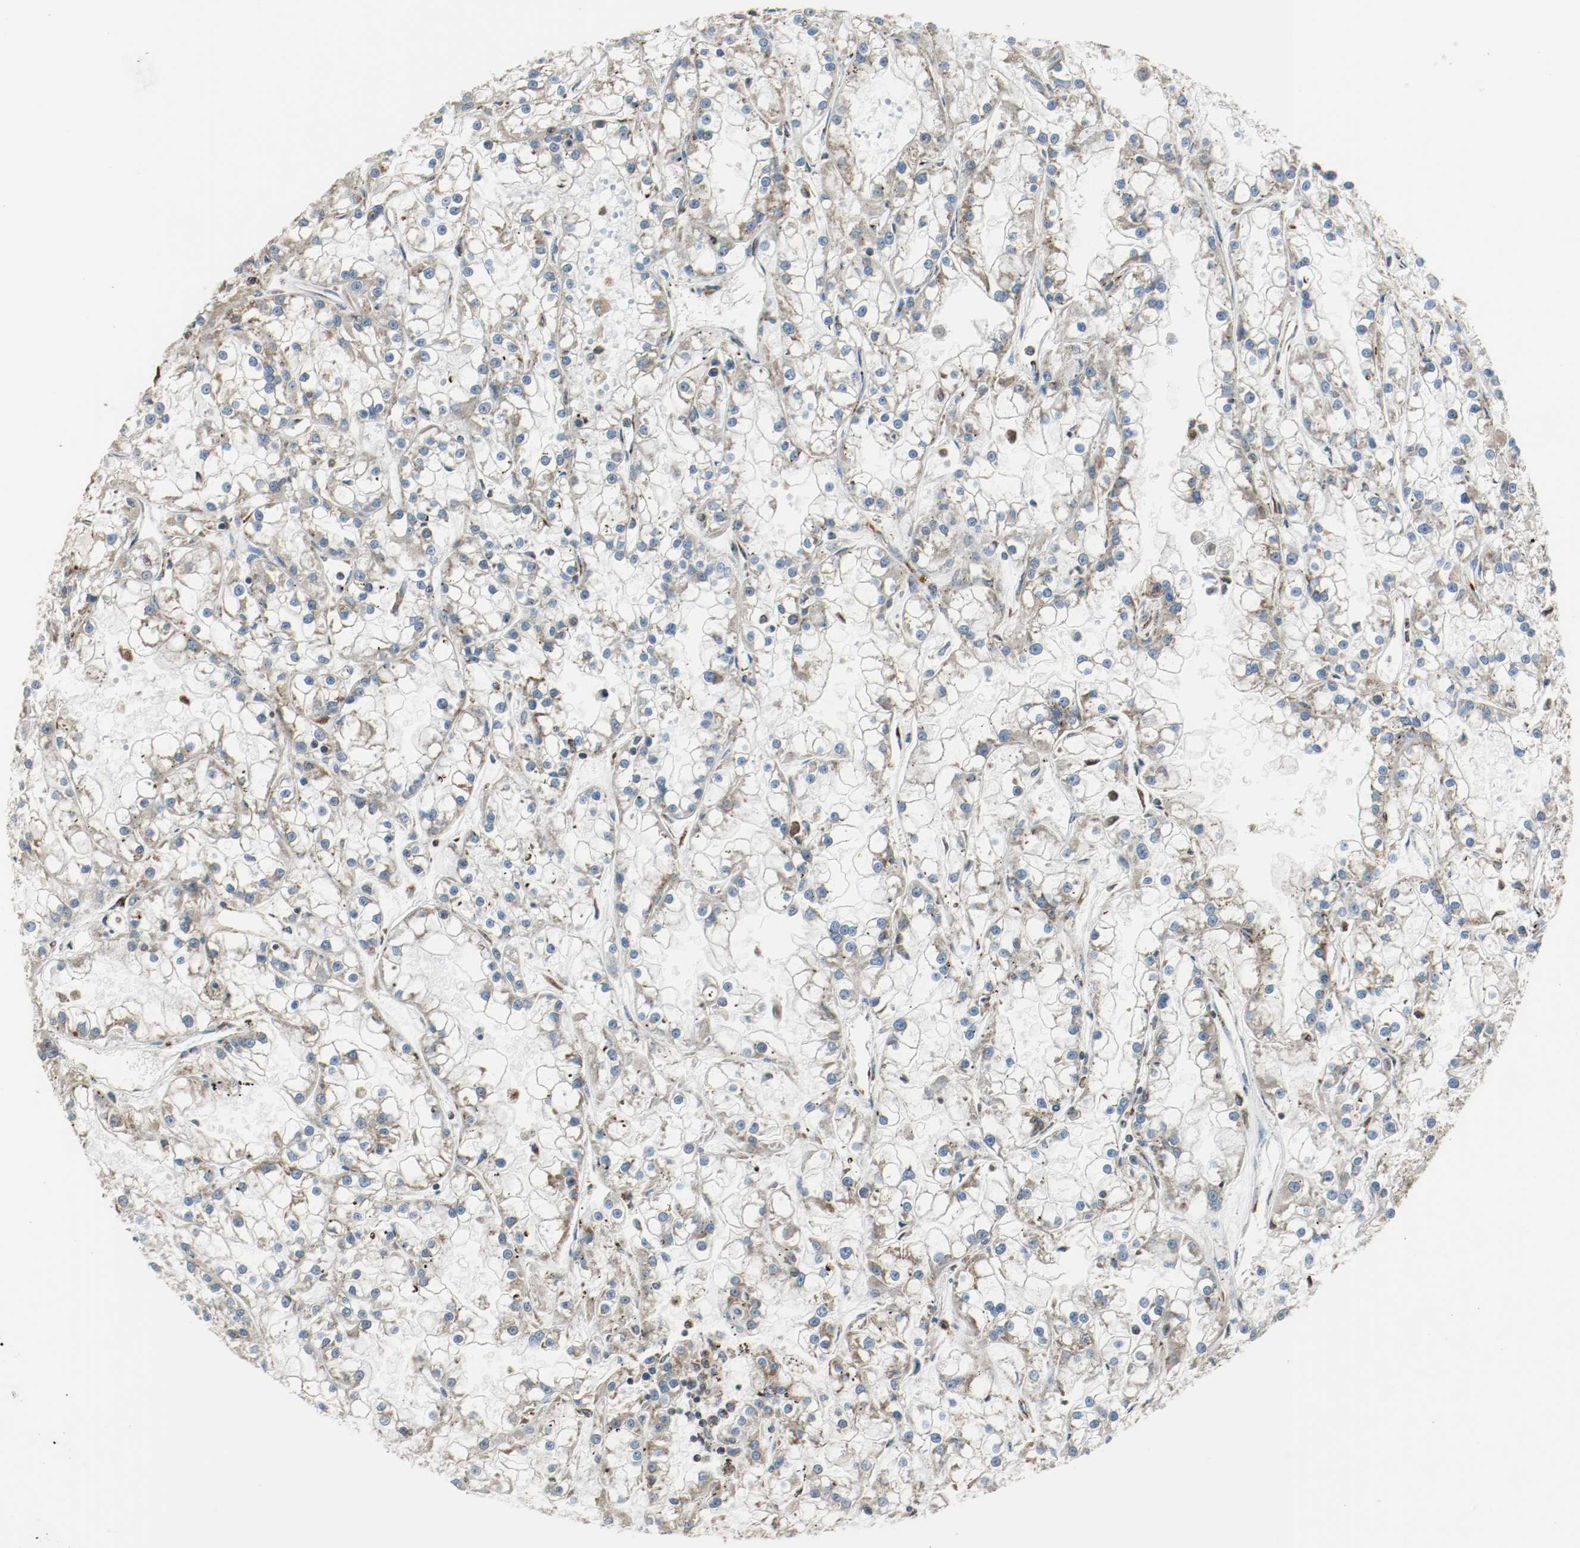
{"staining": {"intensity": "moderate", "quantity": ">75%", "location": "cytoplasmic/membranous"}, "tissue": "renal cancer", "cell_type": "Tumor cells", "image_type": "cancer", "snomed": [{"axis": "morphology", "description": "Adenocarcinoma, NOS"}, {"axis": "topography", "description": "Kidney"}], "caption": "This is a micrograph of immunohistochemistry (IHC) staining of renal cancer (adenocarcinoma), which shows moderate staining in the cytoplasmic/membranous of tumor cells.", "gene": "PLCG1", "patient": {"sex": "female", "age": 52}}